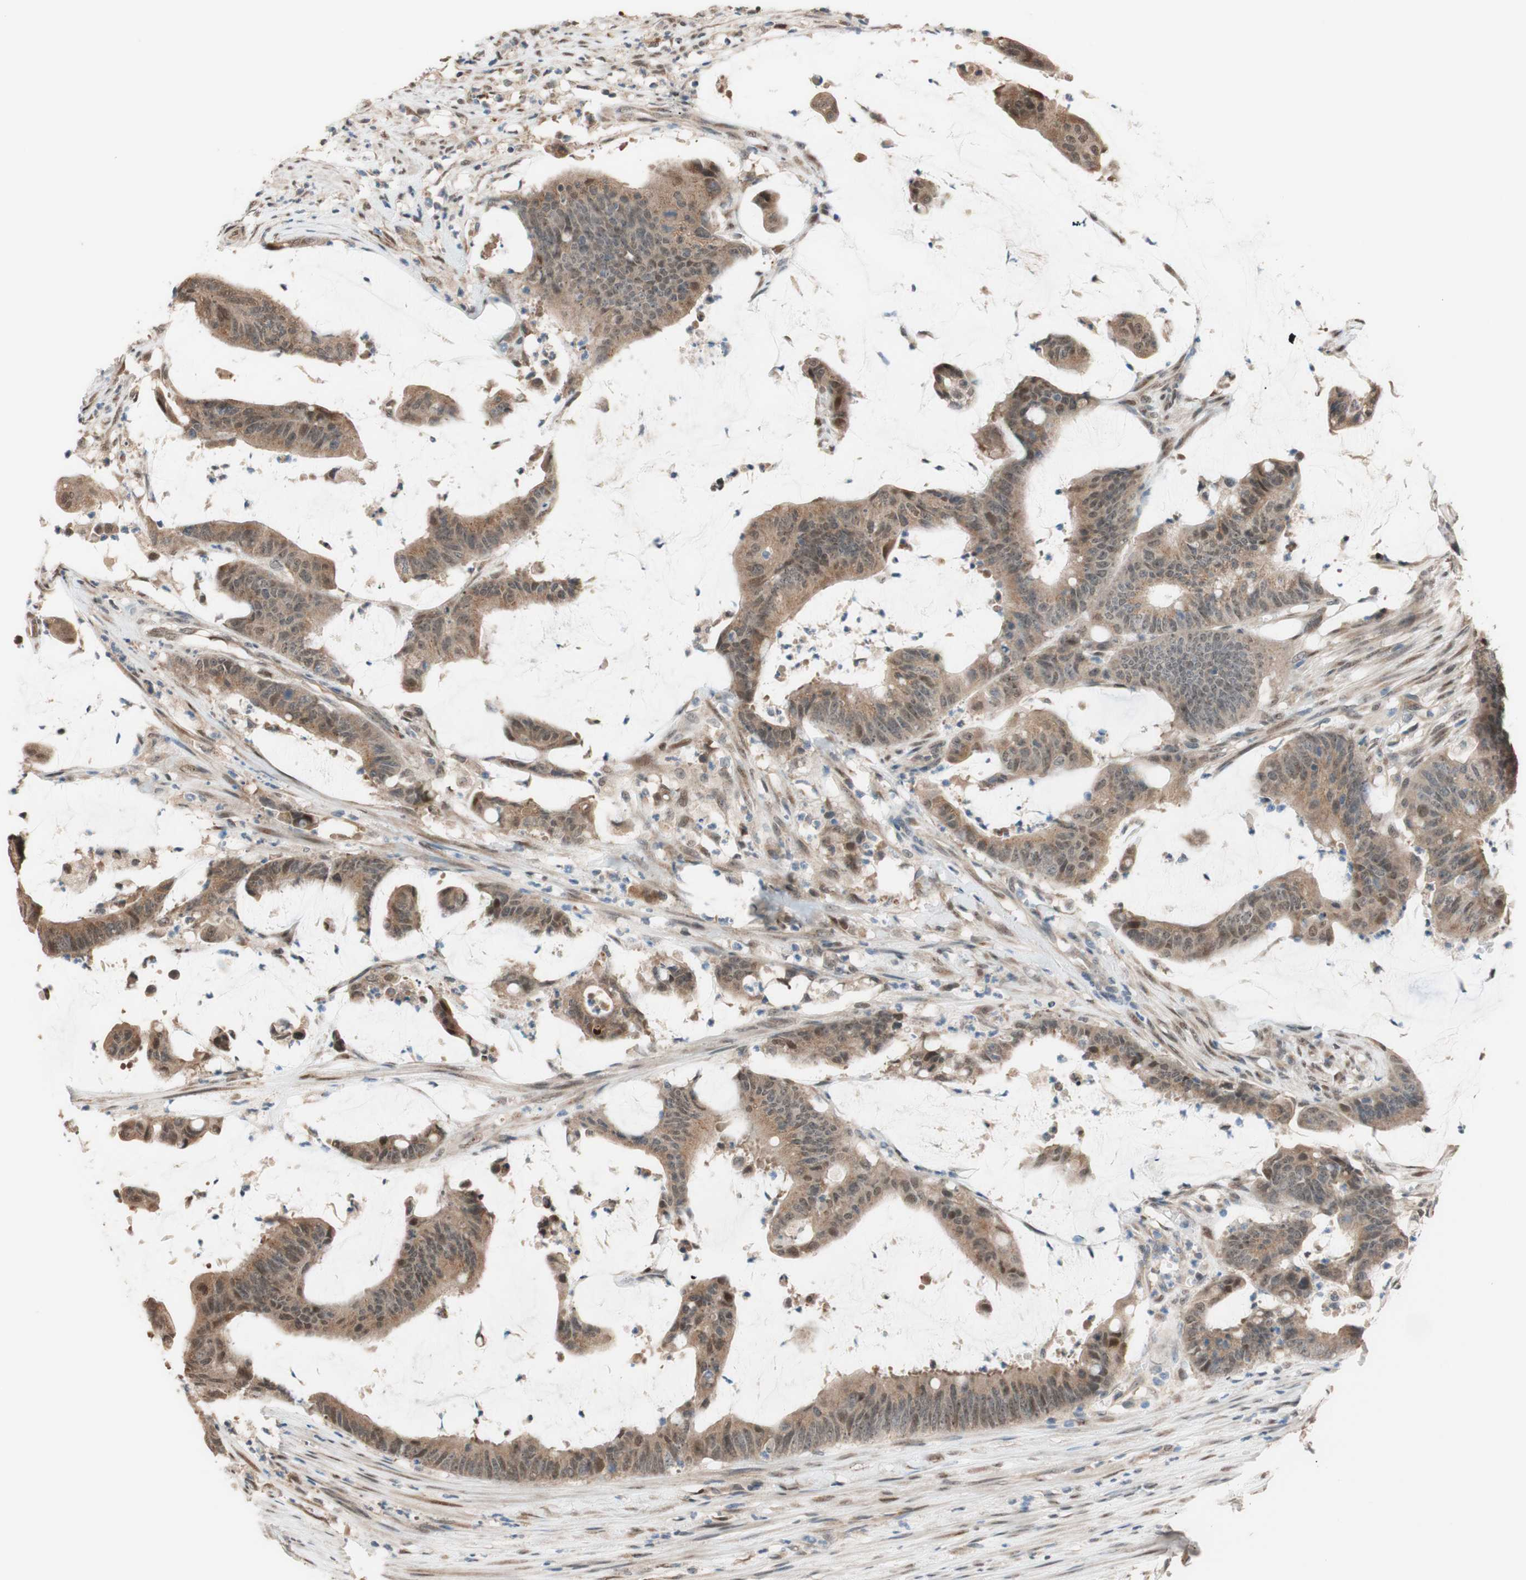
{"staining": {"intensity": "moderate", "quantity": ">75%", "location": "cytoplasmic/membranous"}, "tissue": "colorectal cancer", "cell_type": "Tumor cells", "image_type": "cancer", "snomed": [{"axis": "morphology", "description": "Adenocarcinoma, NOS"}, {"axis": "topography", "description": "Rectum"}], "caption": "Protein staining displays moderate cytoplasmic/membranous positivity in approximately >75% of tumor cells in adenocarcinoma (colorectal).", "gene": "CCNC", "patient": {"sex": "female", "age": 66}}